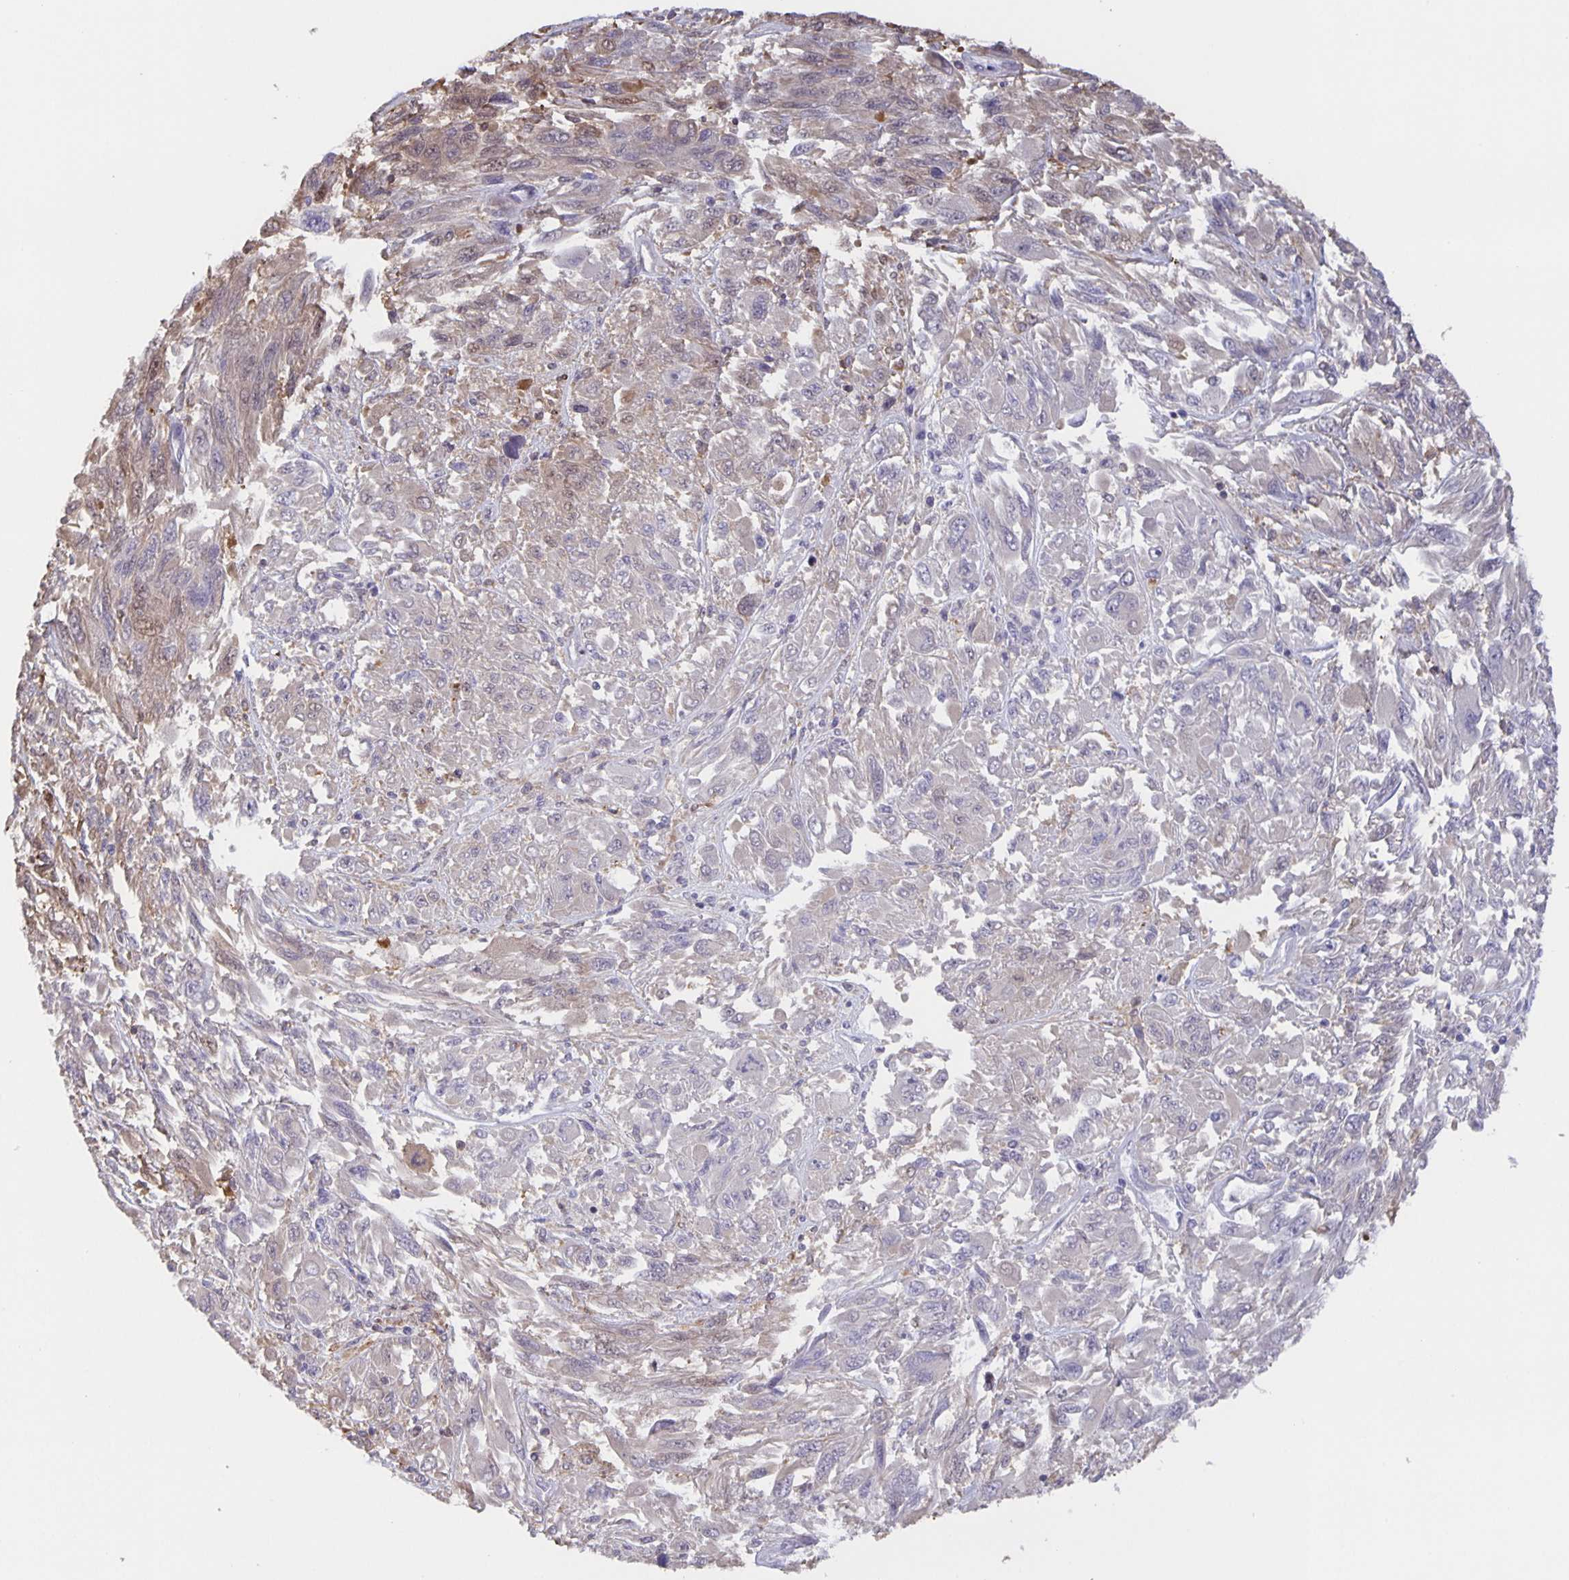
{"staining": {"intensity": "weak", "quantity": "<25%", "location": "cytoplasmic/membranous"}, "tissue": "melanoma", "cell_type": "Tumor cells", "image_type": "cancer", "snomed": [{"axis": "morphology", "description": "Malignant melanoma, NOS"}, {"axis": "topography", "description": "Skin"}], "caption": "DAB (3,3'-diaminobenzidine) immunohistochemical staining of melanoma reveals no significant expression in tumor cells.", "gene": "MARCHF6", "patient": {"sex": "female", "age": 91}}